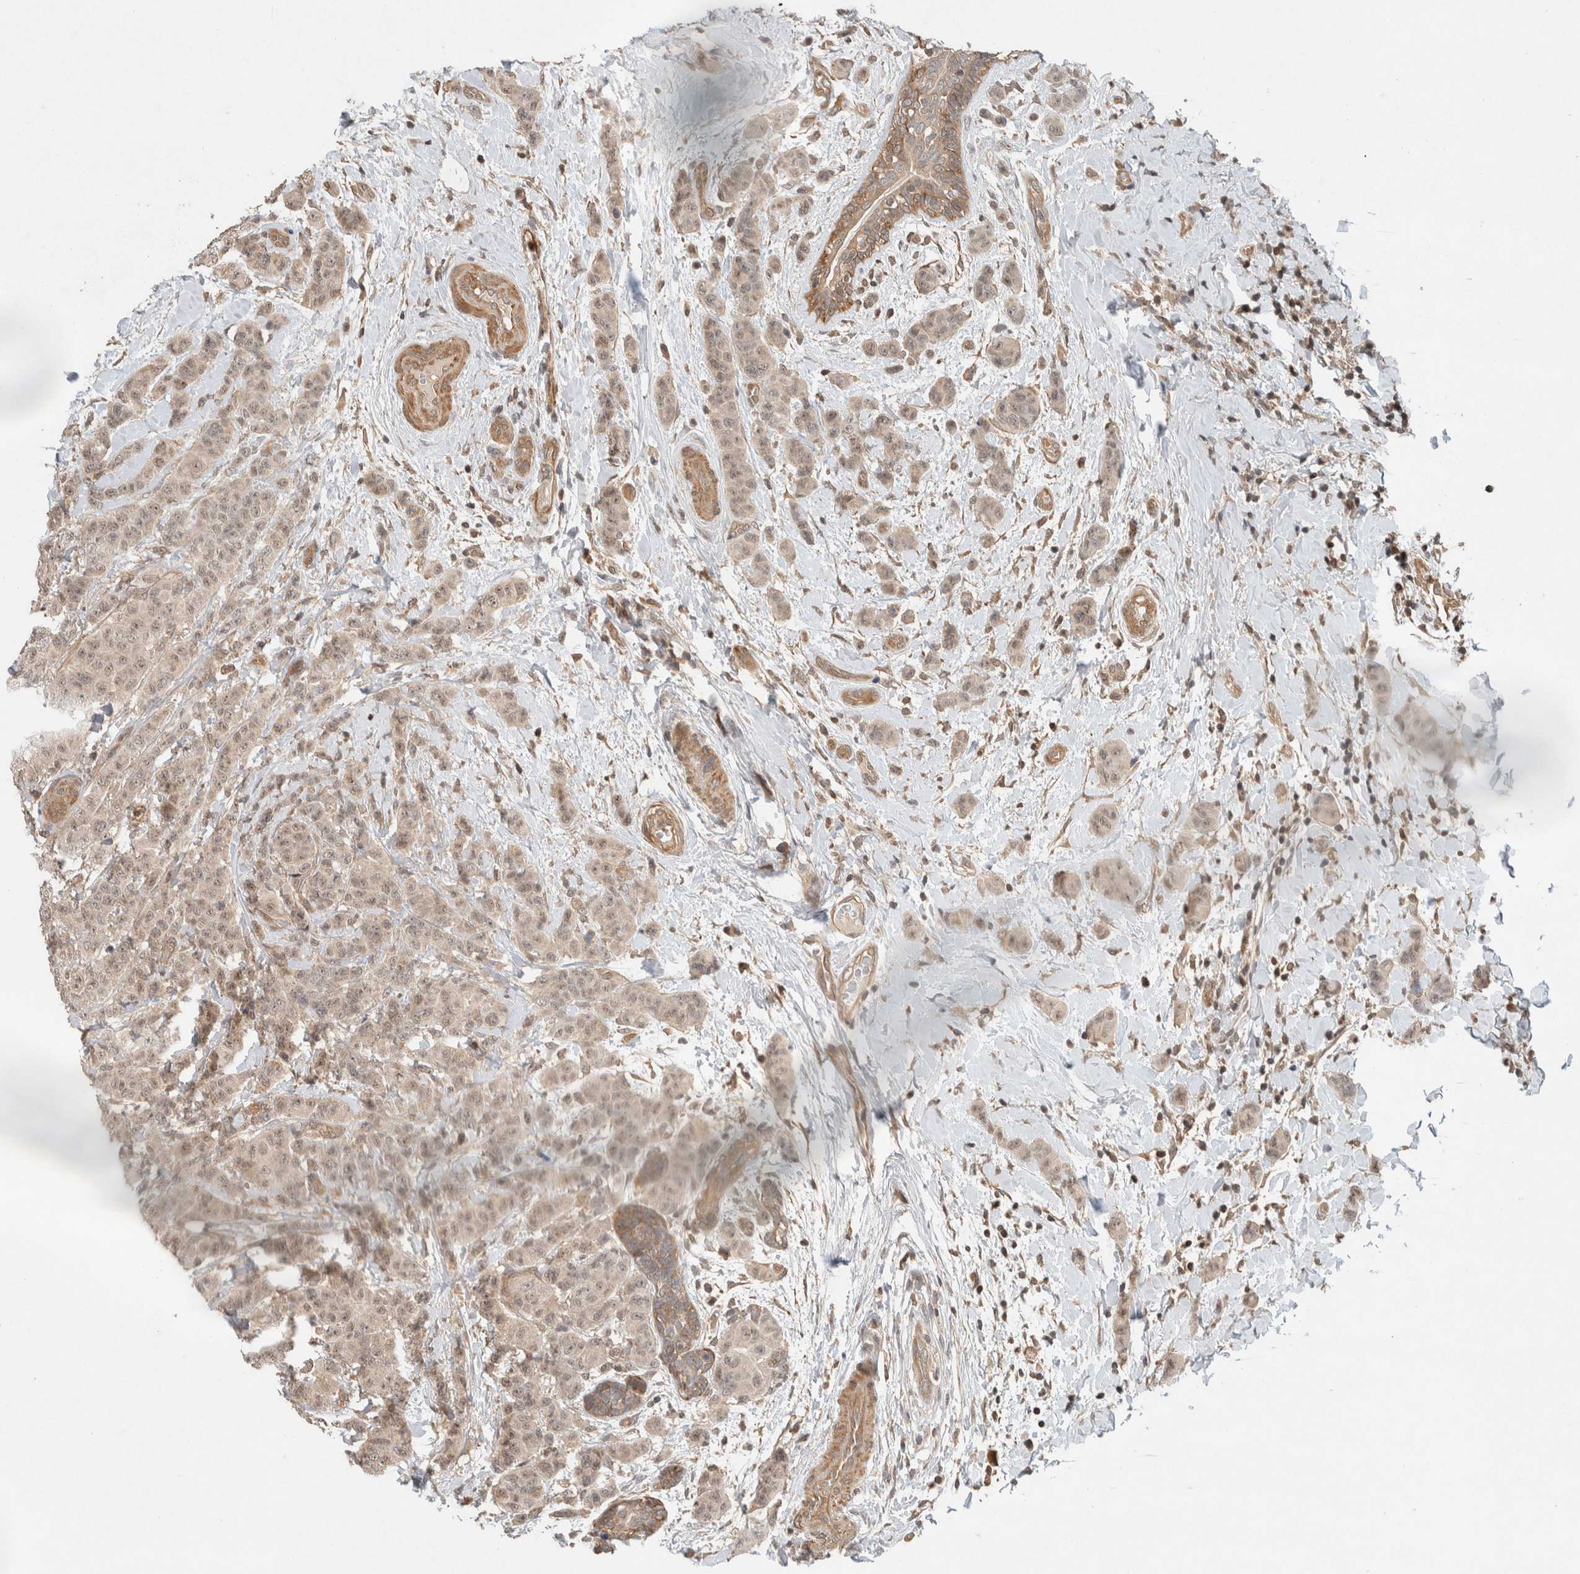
{"staining": {"intensity": "weak", "quantity": ">75%", "location": "cytoplasmic/membranous,nuclear"}, "tissue": "breast cancer", "cell_type": "Tumor cells", "image_type": "cancer", "snomed": [{"axis": "morphology", "description": "Normal tissue, NOS"}, {"axis": "morphology", "description": "Duct carcinoma"}, {"axis": "topography", "description": "Breast"}], "caption": "Weak cytoplasmic/membranous and nuclear positivity is appreciated in about >75% of tumor cells in breast cancer (infiltrating ductal carcinoma).", "gene": "CAAP1", "patient": {"sex": "female", "age": 40}}